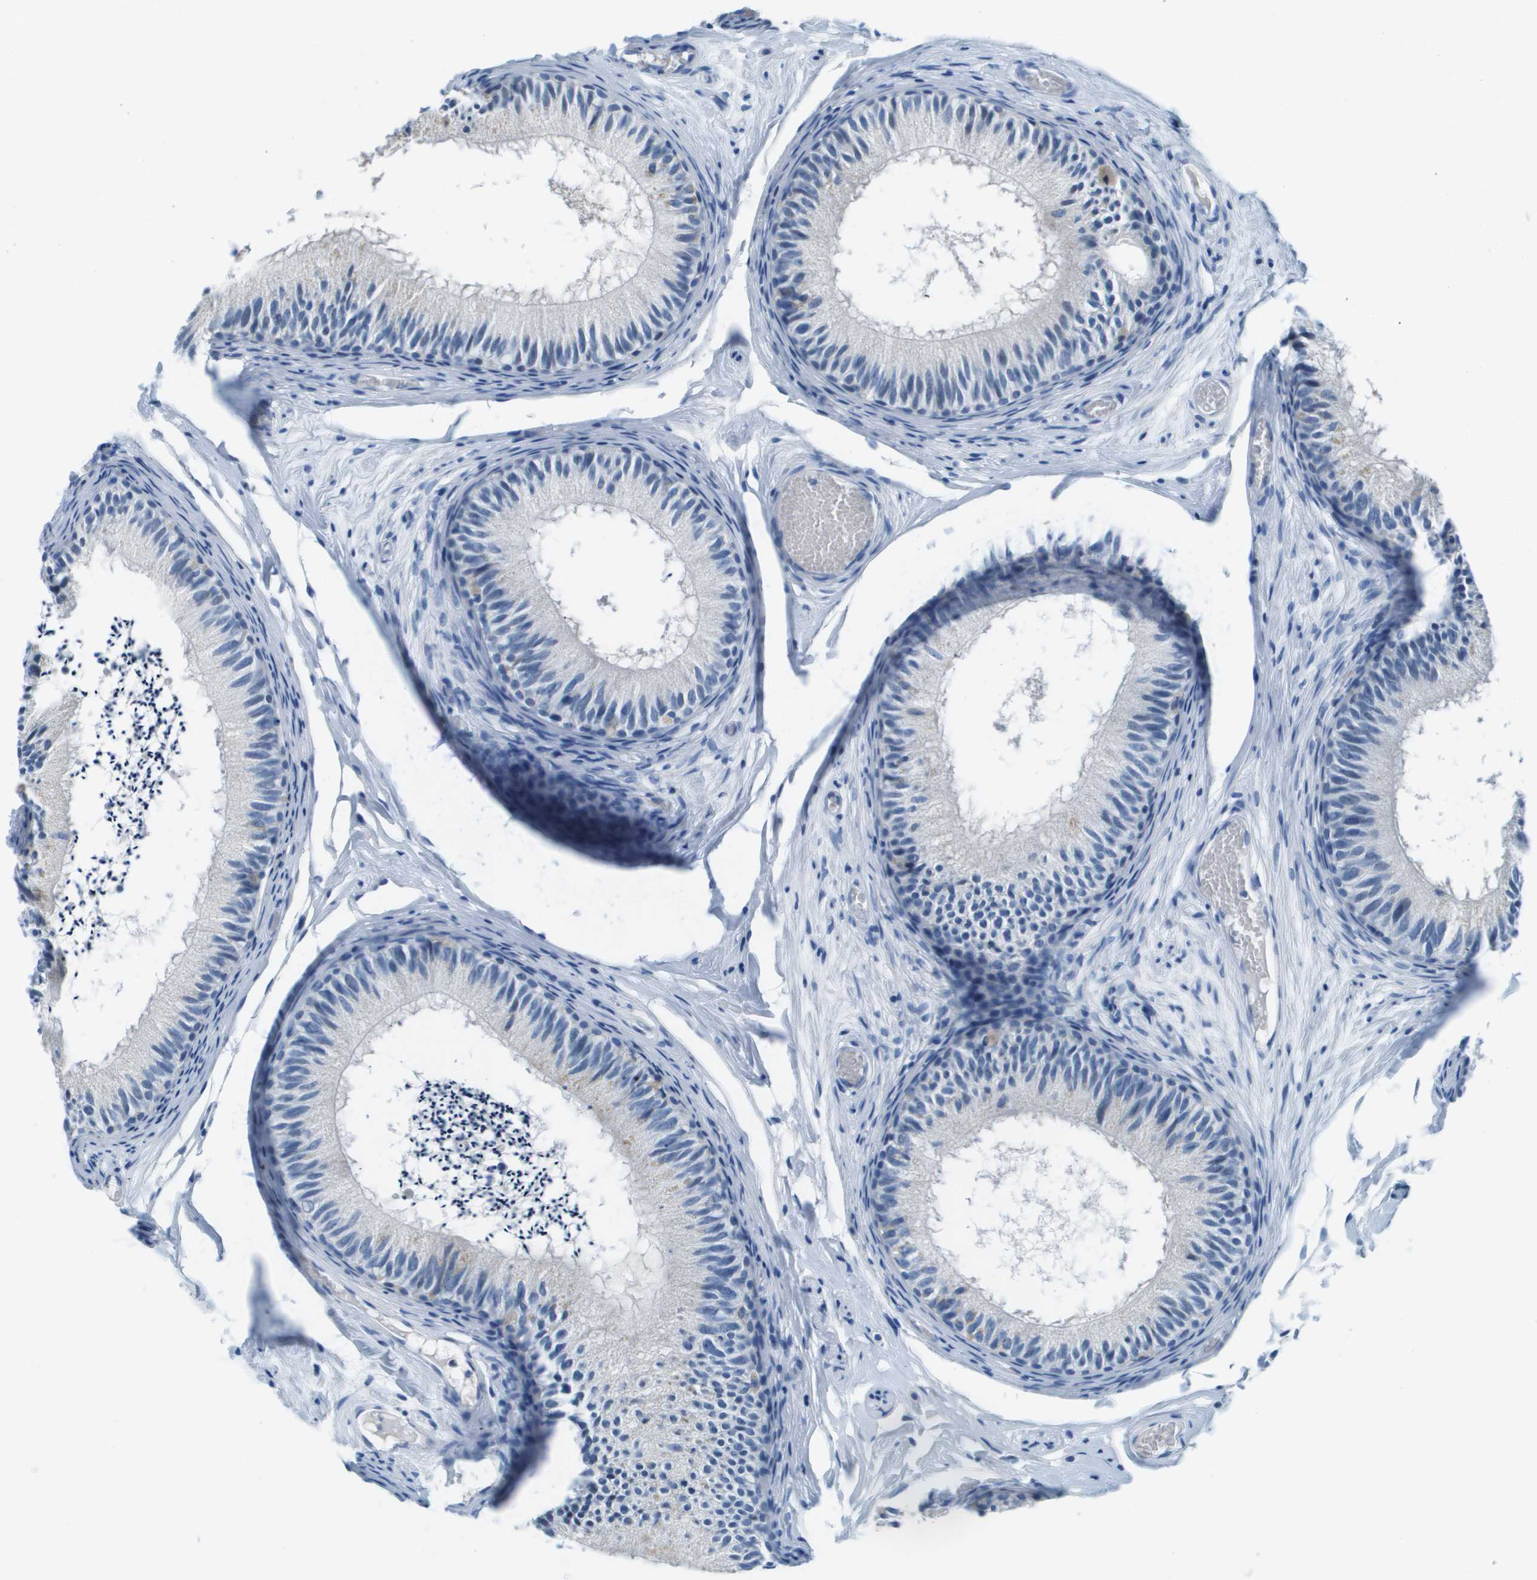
{"staining": {"intensity": "negative", "quantity": "none", "location": "none"}, "tissue": "epididymis", "cell_type": "Glandular cells", "image_type": "normal", "snomed": [{"axis": "morphology", "description": "Normal tissue, NOS"}, {"axis": "topography", "description": "Epididymis"}], "caption": "Unremarkable epididymis was stained to show a protein in brown. There is no significant positivity in glandular cells.", "gene": "CDHR2", "patient": {"sex": "male", "age": 46}}